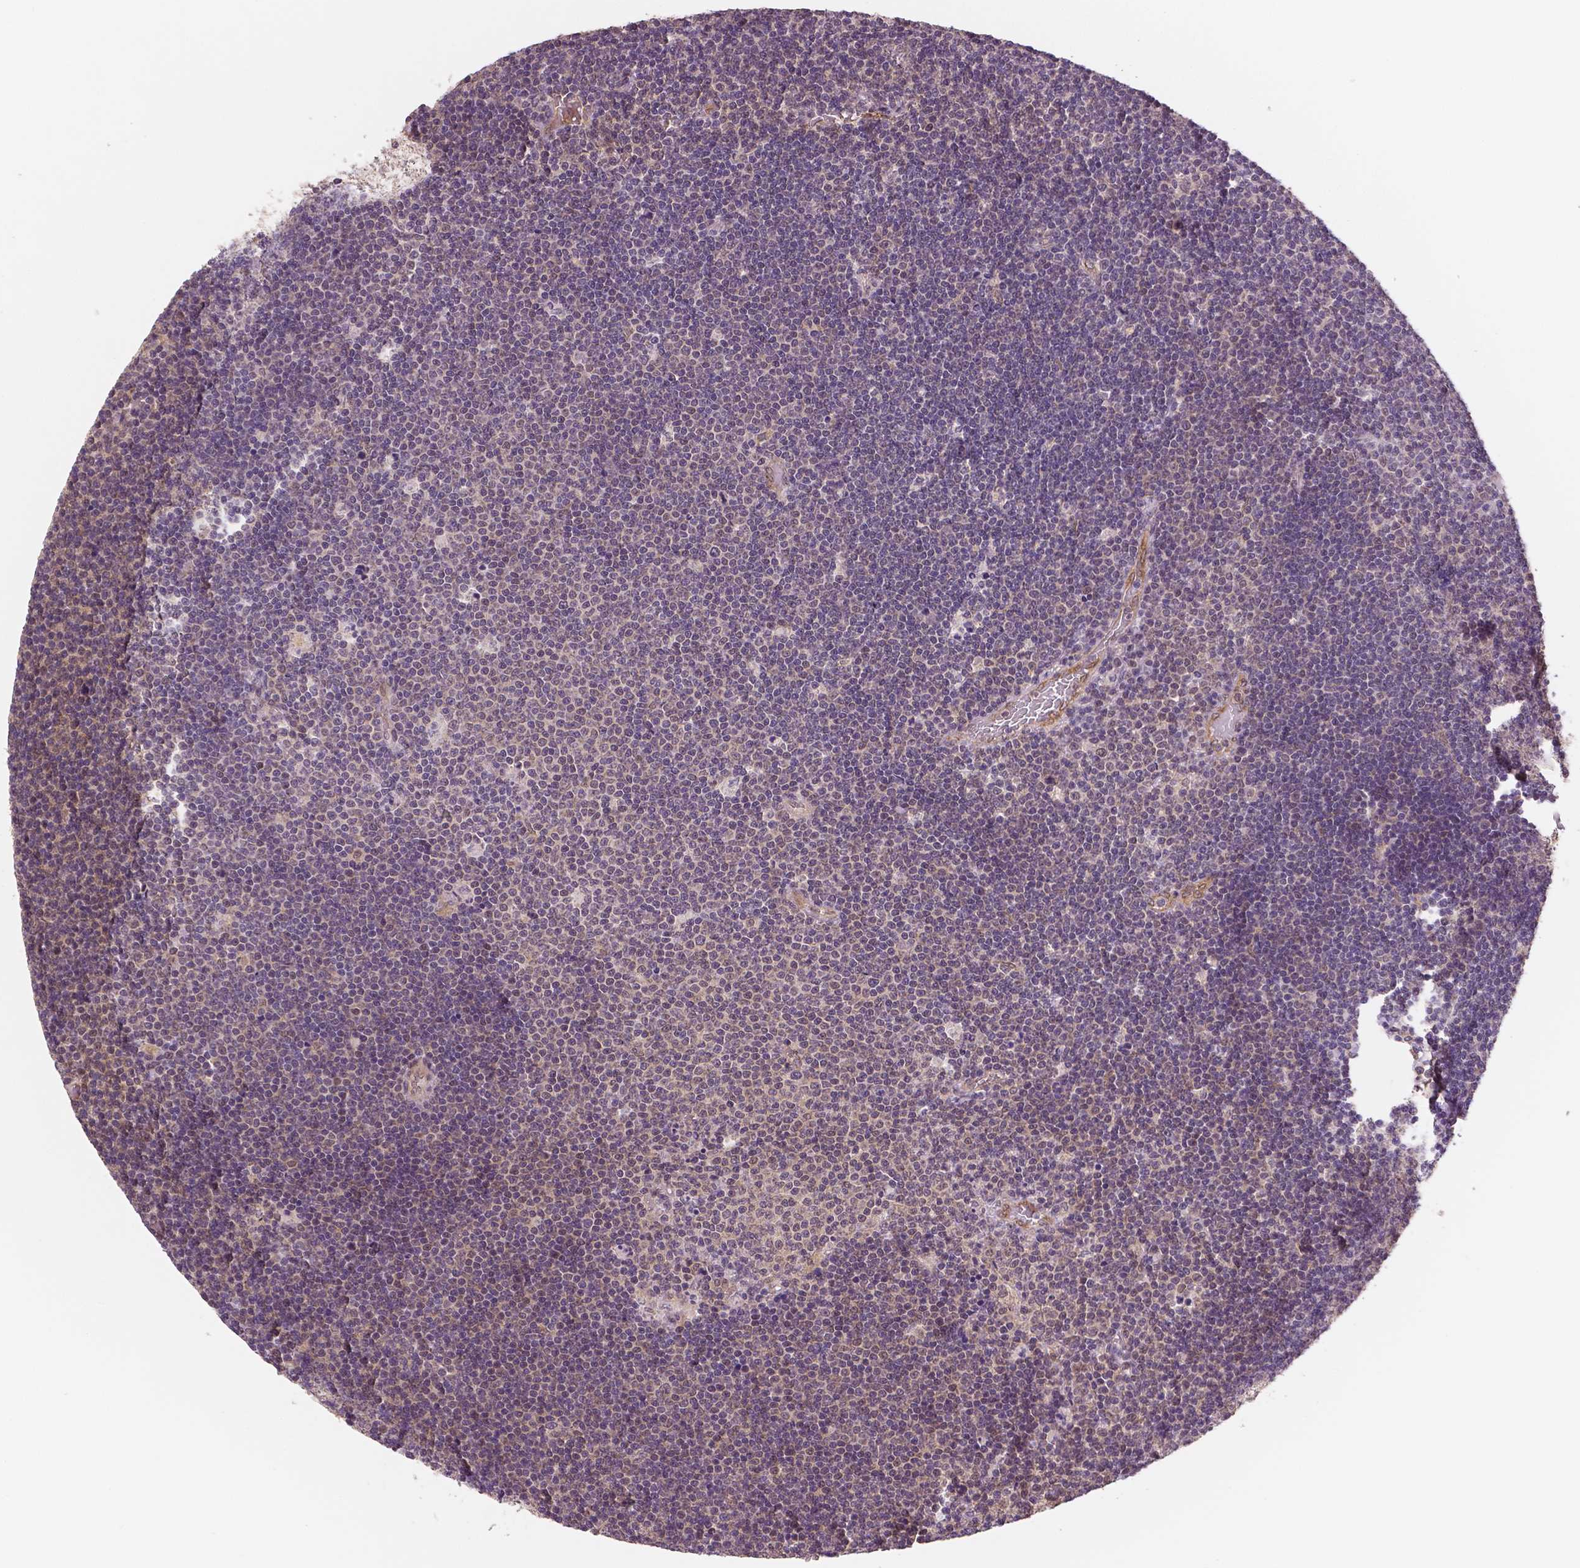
{"staining": {"intensity": "negative", "quantity": "none", "location": "none"}, "tissue": "lymphoma", "cell_type": "Tumor cells", "image_type": "cancer", "snomed": [{"axis": "morphology", "description": "Malignant lymphoma, non-Hodgkin's type, Low grade"}, {"axis": "topography", "description": "Brain"}], "caption": "High magnification brightfield microscopy of low-grade malignant lymphoma, non-Hodgkin's type stained with DAB (3,3'-diaminobenzidine) (brown) and counterstained with hematoxylin (blue): tumor cells show no significant expression. The staining was performed using DAB (3,3'-diaminobenzidine) to visualize the protein expression in brown, while the nuclei were stained in blue with hematoxylin (Magnification: 20x).", "gene": "STAT3", "patient": {"sex": "female", "age": 66}}